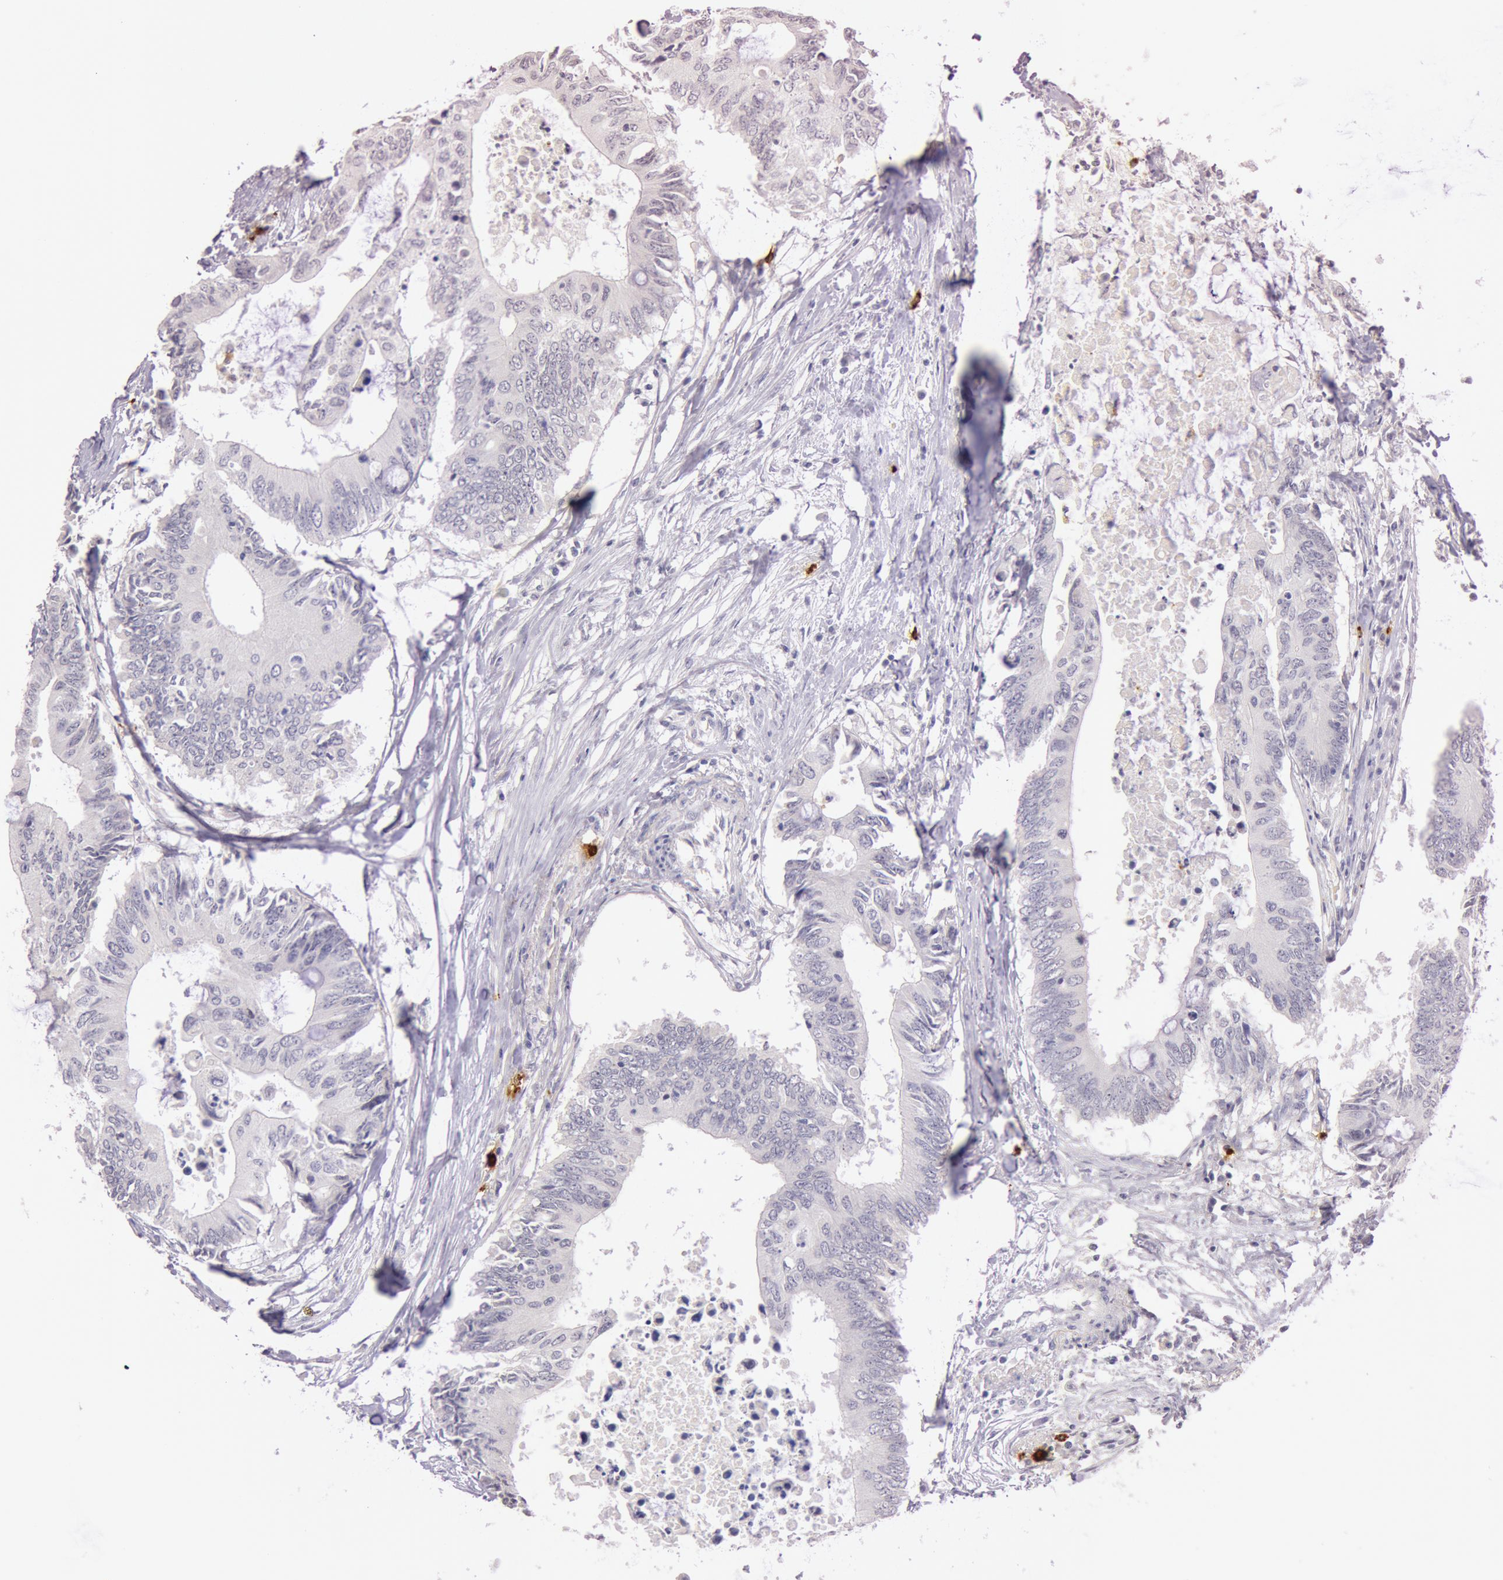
{"staining": {"intensity": "negative", "quantity": "none", "location": "none"}, "tissue": "colorectal cancer", "cell_type": "Tumor cells", "image_type": "cancer", "snomed": [{"axis": "morphology", "description": "Adenocarcinoma, NOS"}, {"axis": "topography", "description": "Colon"}], "caption": "High magnification brightfield microscopy of colorectal adenocarcinoma stained with DAB (brown) and counterstained with hematoxylin (blue): tumor cells show no significant positivity.", "gene": "KDM6A", "patient": {"sex": "male", "age": 71}}